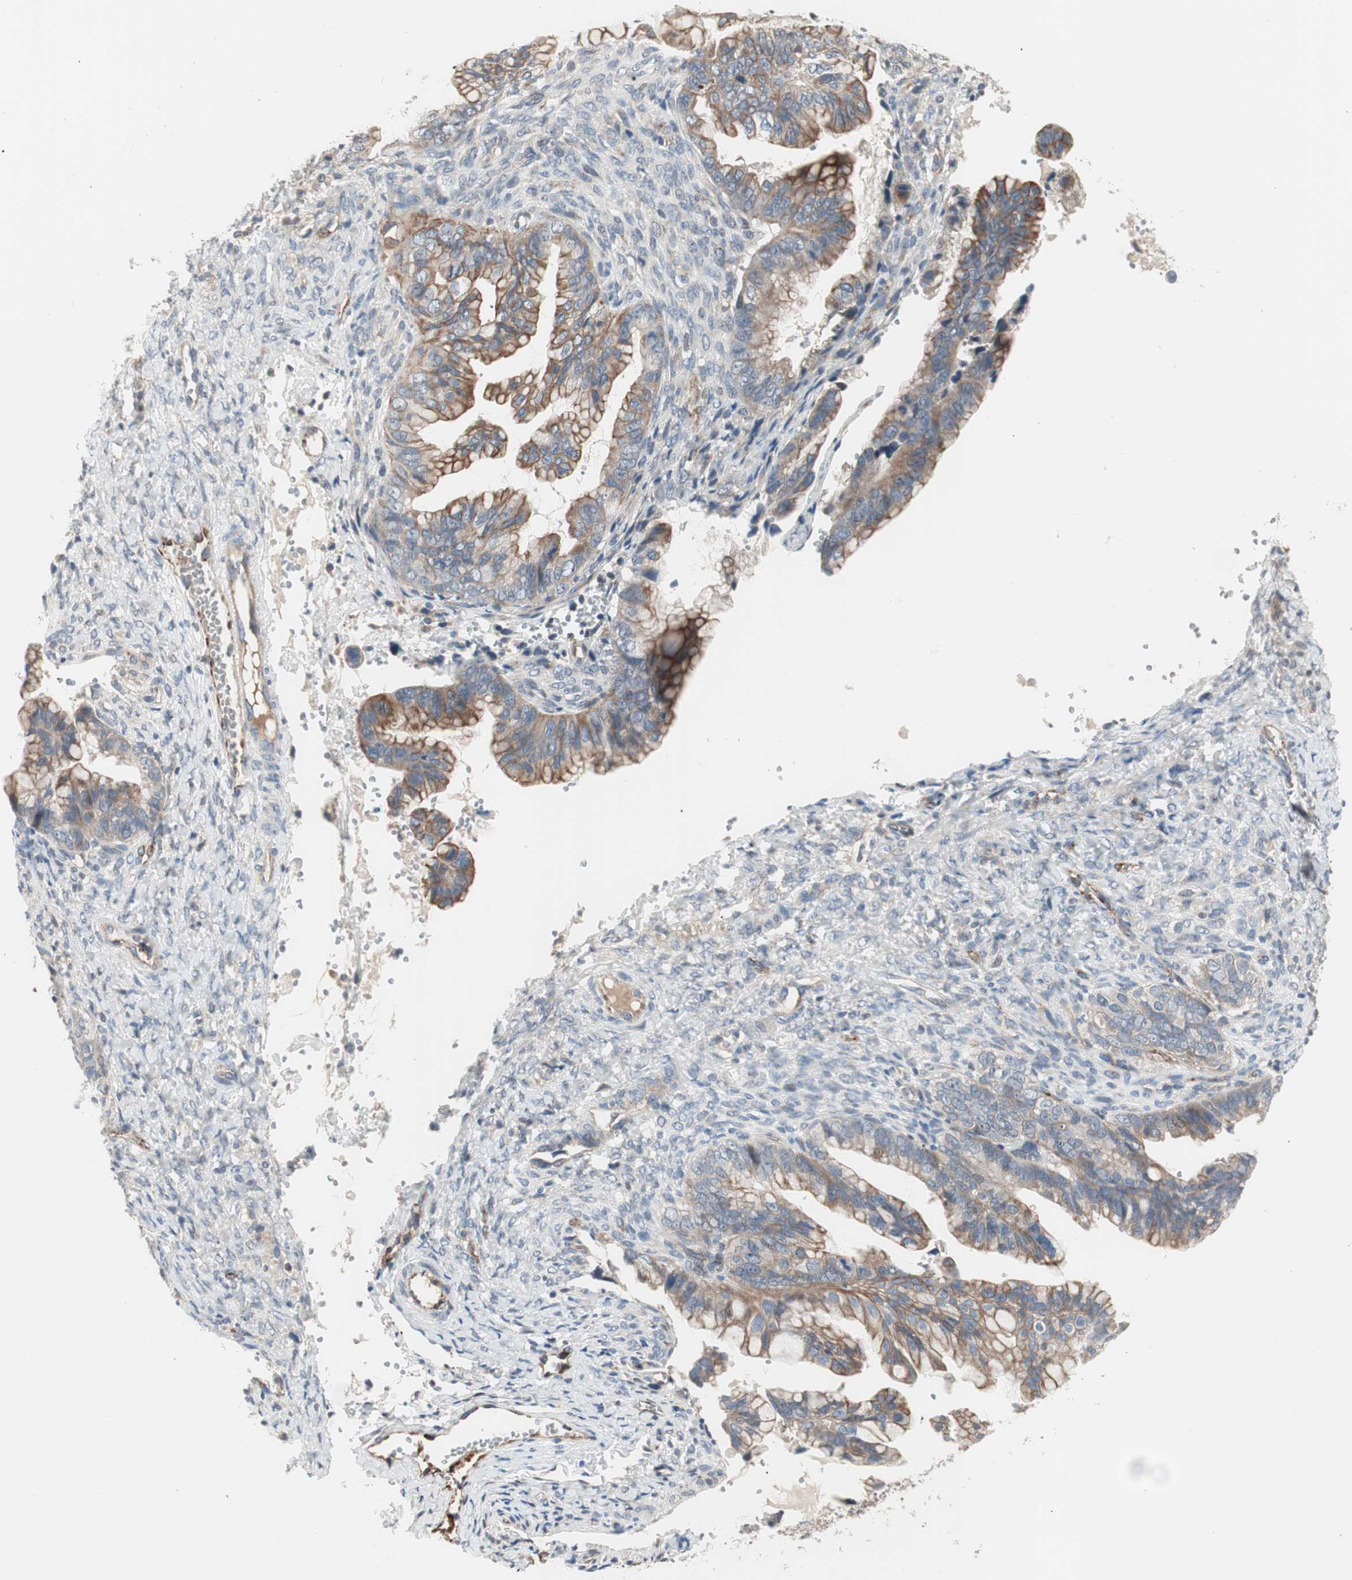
{"staining": {"intensity": "weak", "quantity": "25%-75%", "location": "cytoplasmic/membranous"}, "tissue": "ovarian cancer", "cell_type": "Tumor cells", "image_type": "cancer", "snomed": [{"axis": "morphology", "description": "Cystadenocarcinoma, mucinous, NOS"}, {"axis": "topography", "description": "Ovary"}], "caption": "Protein staining of ovarian cancer (mucinous cystadenocarcinoma) tissue exhibits weak cytoplasmic/membranous expression in approximately 25%-75% of tumor cells. (IHC, brightfield microscopy, high magnification).", "gene": "FGFR4", "patient": {"sex": "female", "age": 36}}